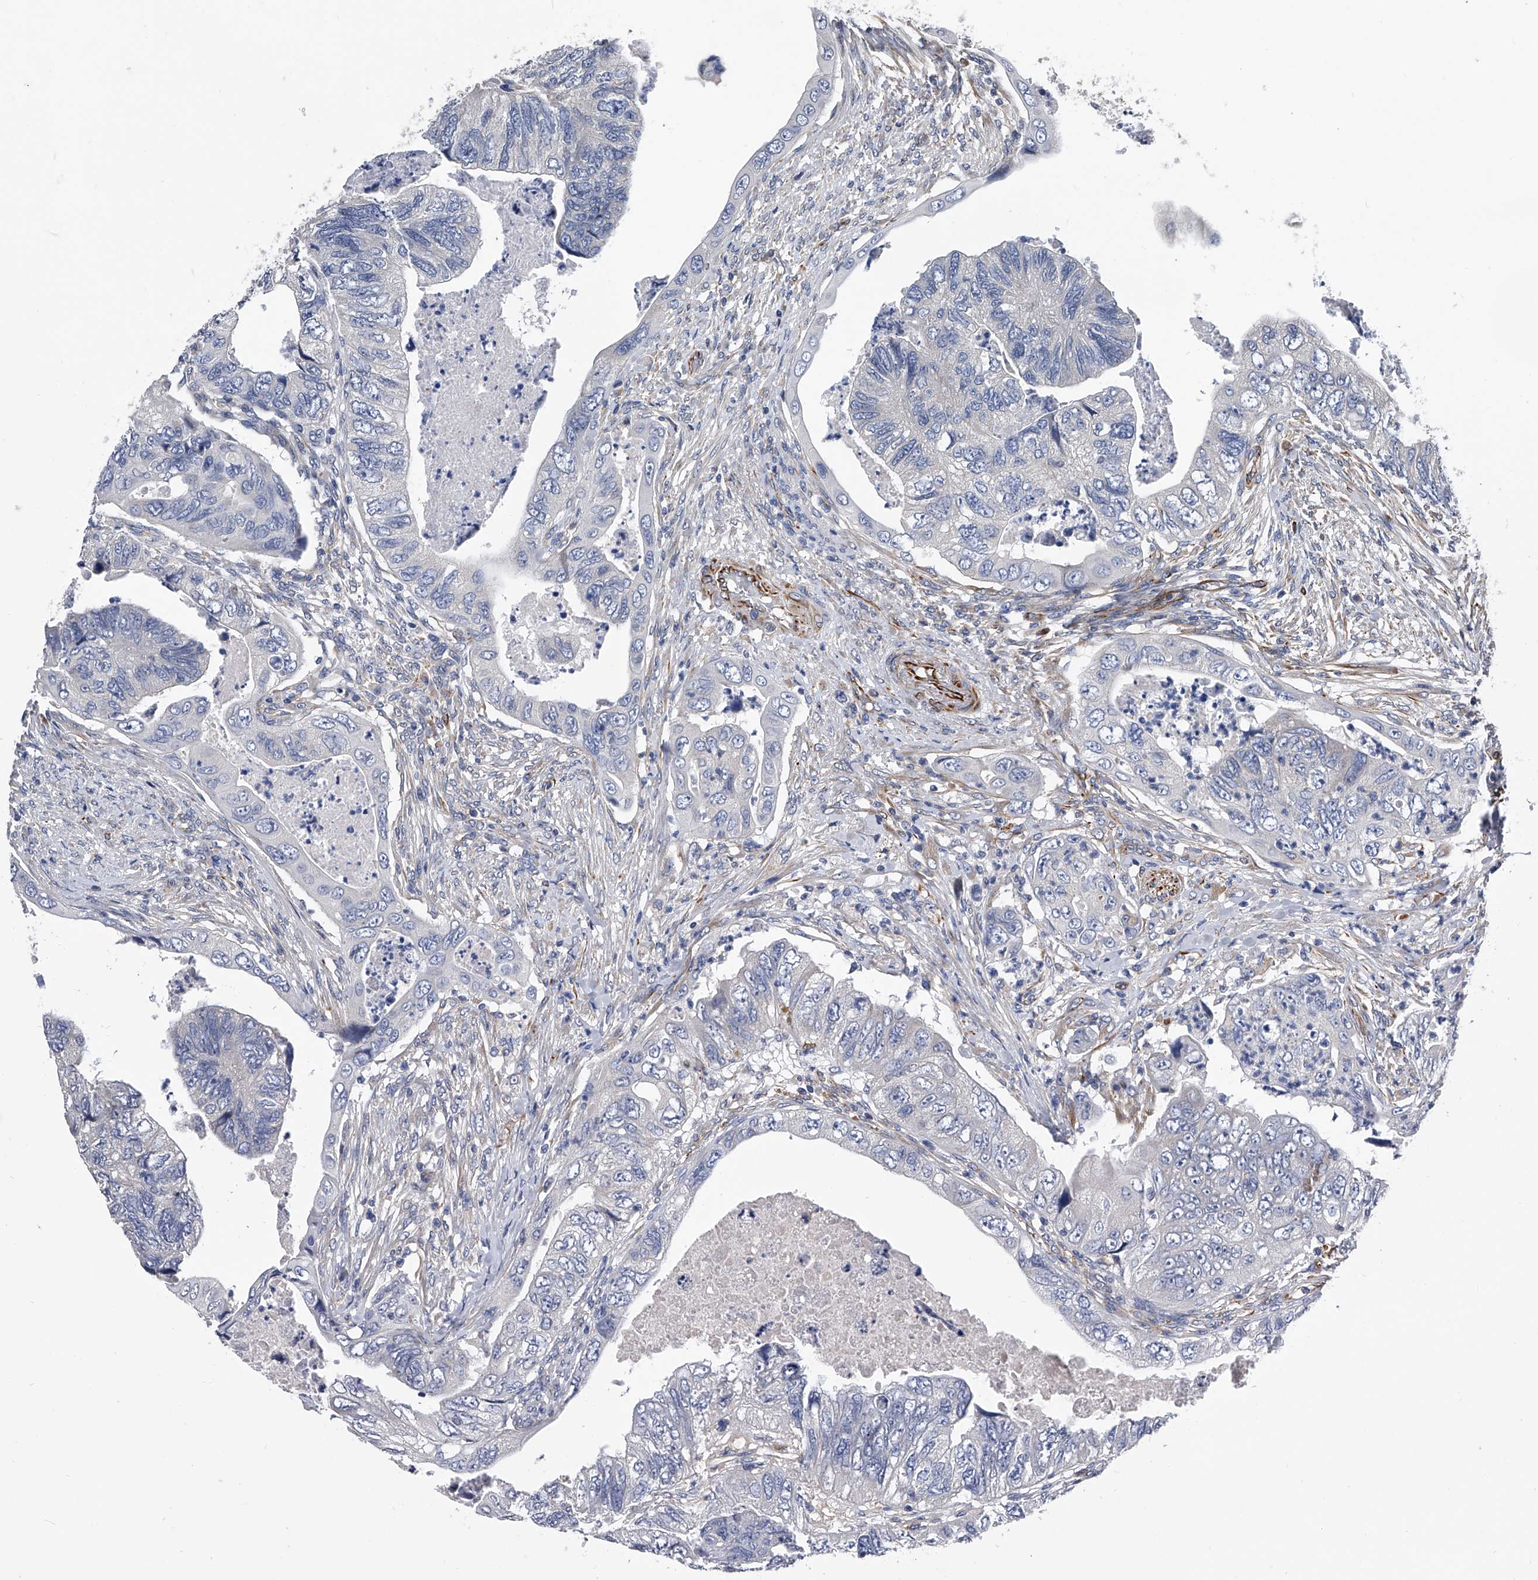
{"staining": {"intensity": "negative", "quantity": "none", "location": "none"}, "tissue": "colorectal cancer", "cell_type": "Tumor cells", "image_type": "cancer", "snomed": [{"axis": "morphology", "description": "Adenocarcinoma, NOS"}, {"axis": "topography", "description": "Rectum"}], "caption": "Immunohistochemistry (IHC) photomicrograph of adenocarcinoma (colorectal) stained for a protein (brown), which reveals no expression in tumor cells.", "gene": "EFCAB7", "patient": {"sex": "male", "age": 63}}